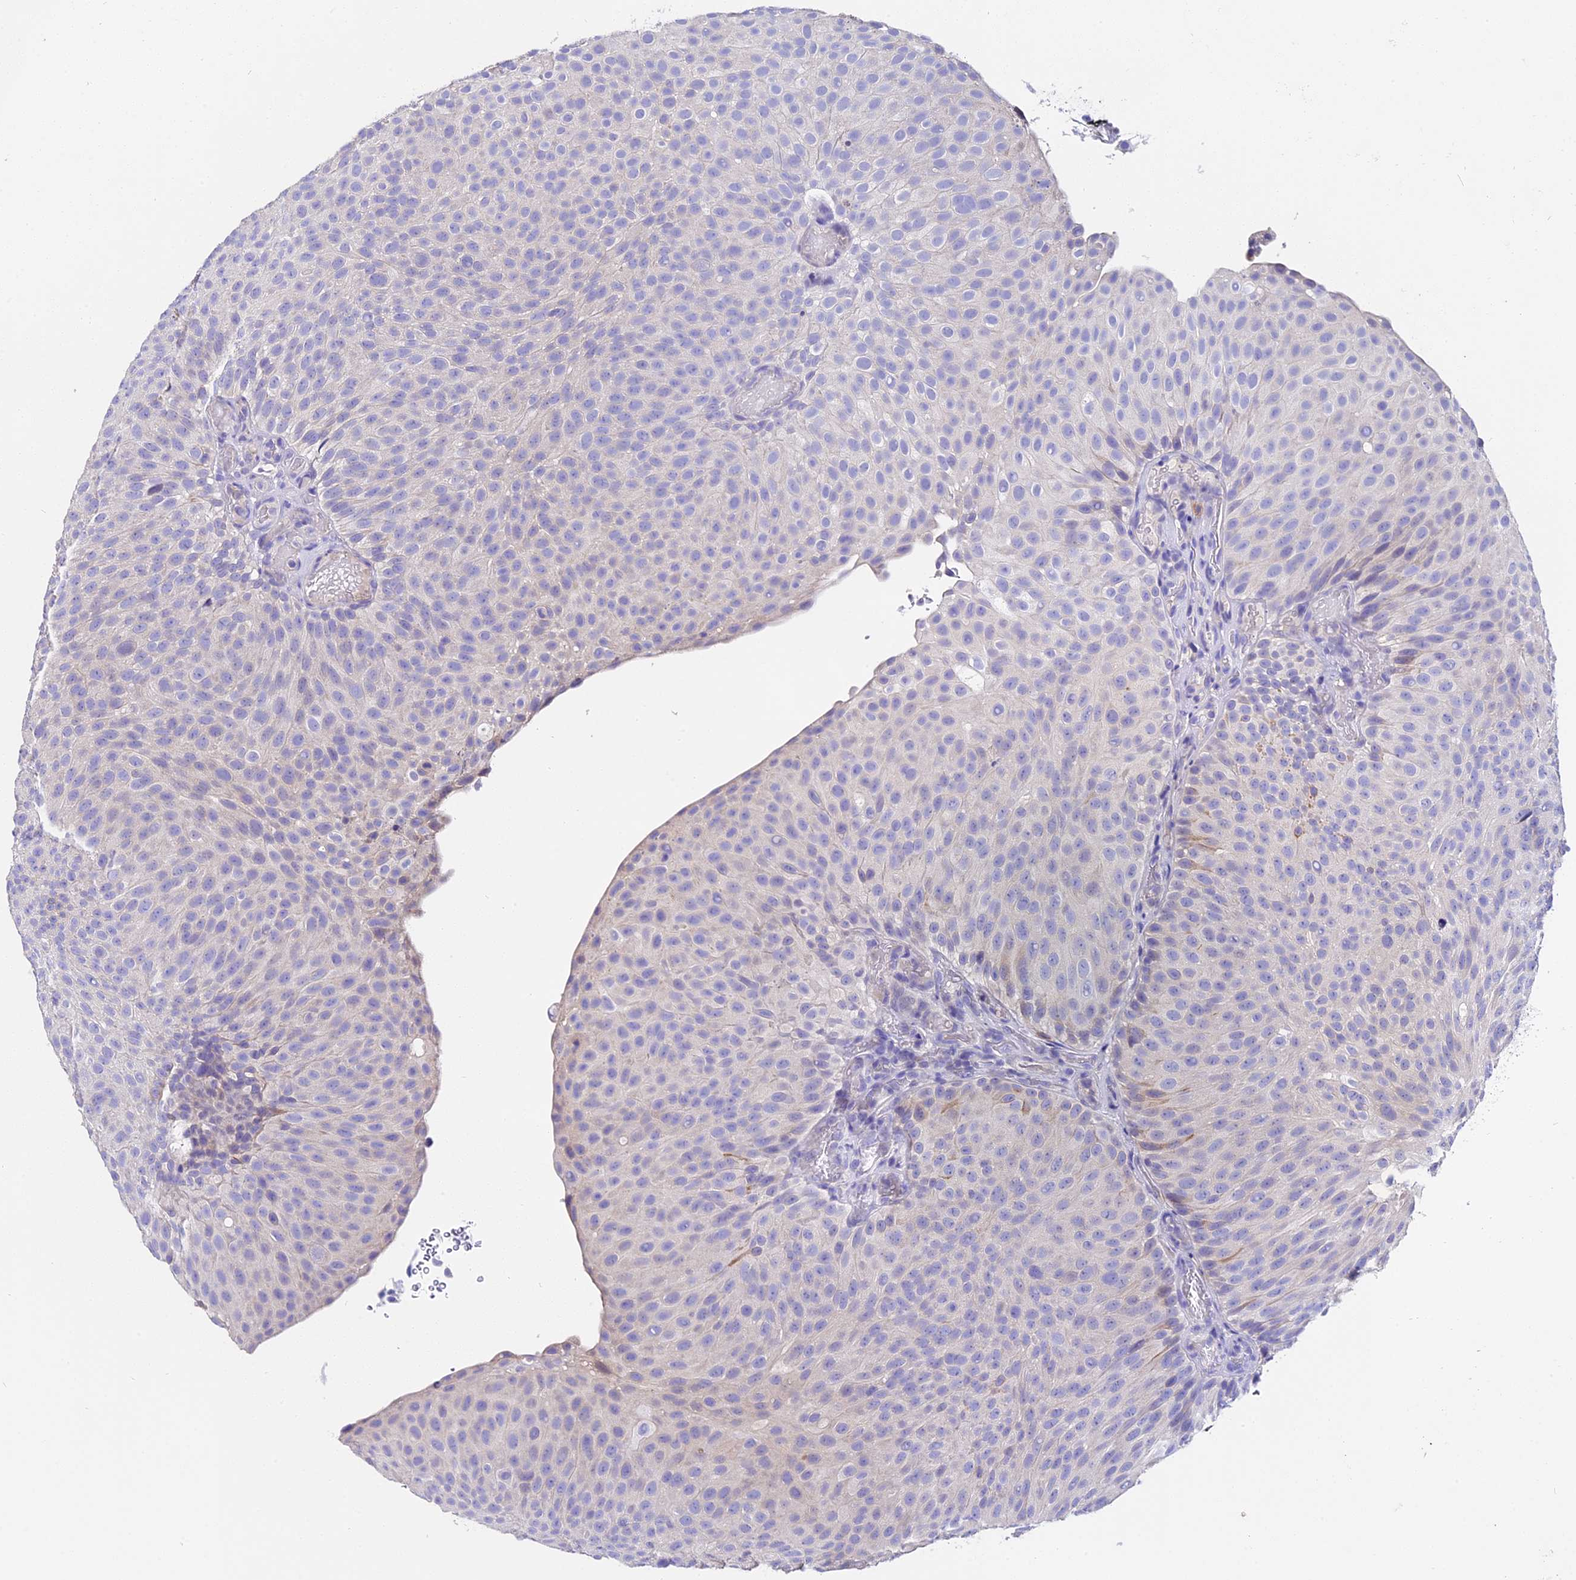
{"staining": {"intensity": "negative", "quantity": "none", "location": "none"}, "tissue": "urothelial cancer", "cell_type": "Tumor cells", "image_type": "cancer", "snomed": [{"axis": "morphology", "description": "Urothelial carcinoma, Low grade"}, {"axis": "topography", "description": "Urinary bladder"}], "caption": "High magnification brightfield microscopy of low-grade urothelial carcinoma stained with DAB (brown) and counterstained with hematoxylin (blue): tumor cells show no significant positivity.", "gene": "LYPD6", "patient": {"sex": "male", "age": 78}}